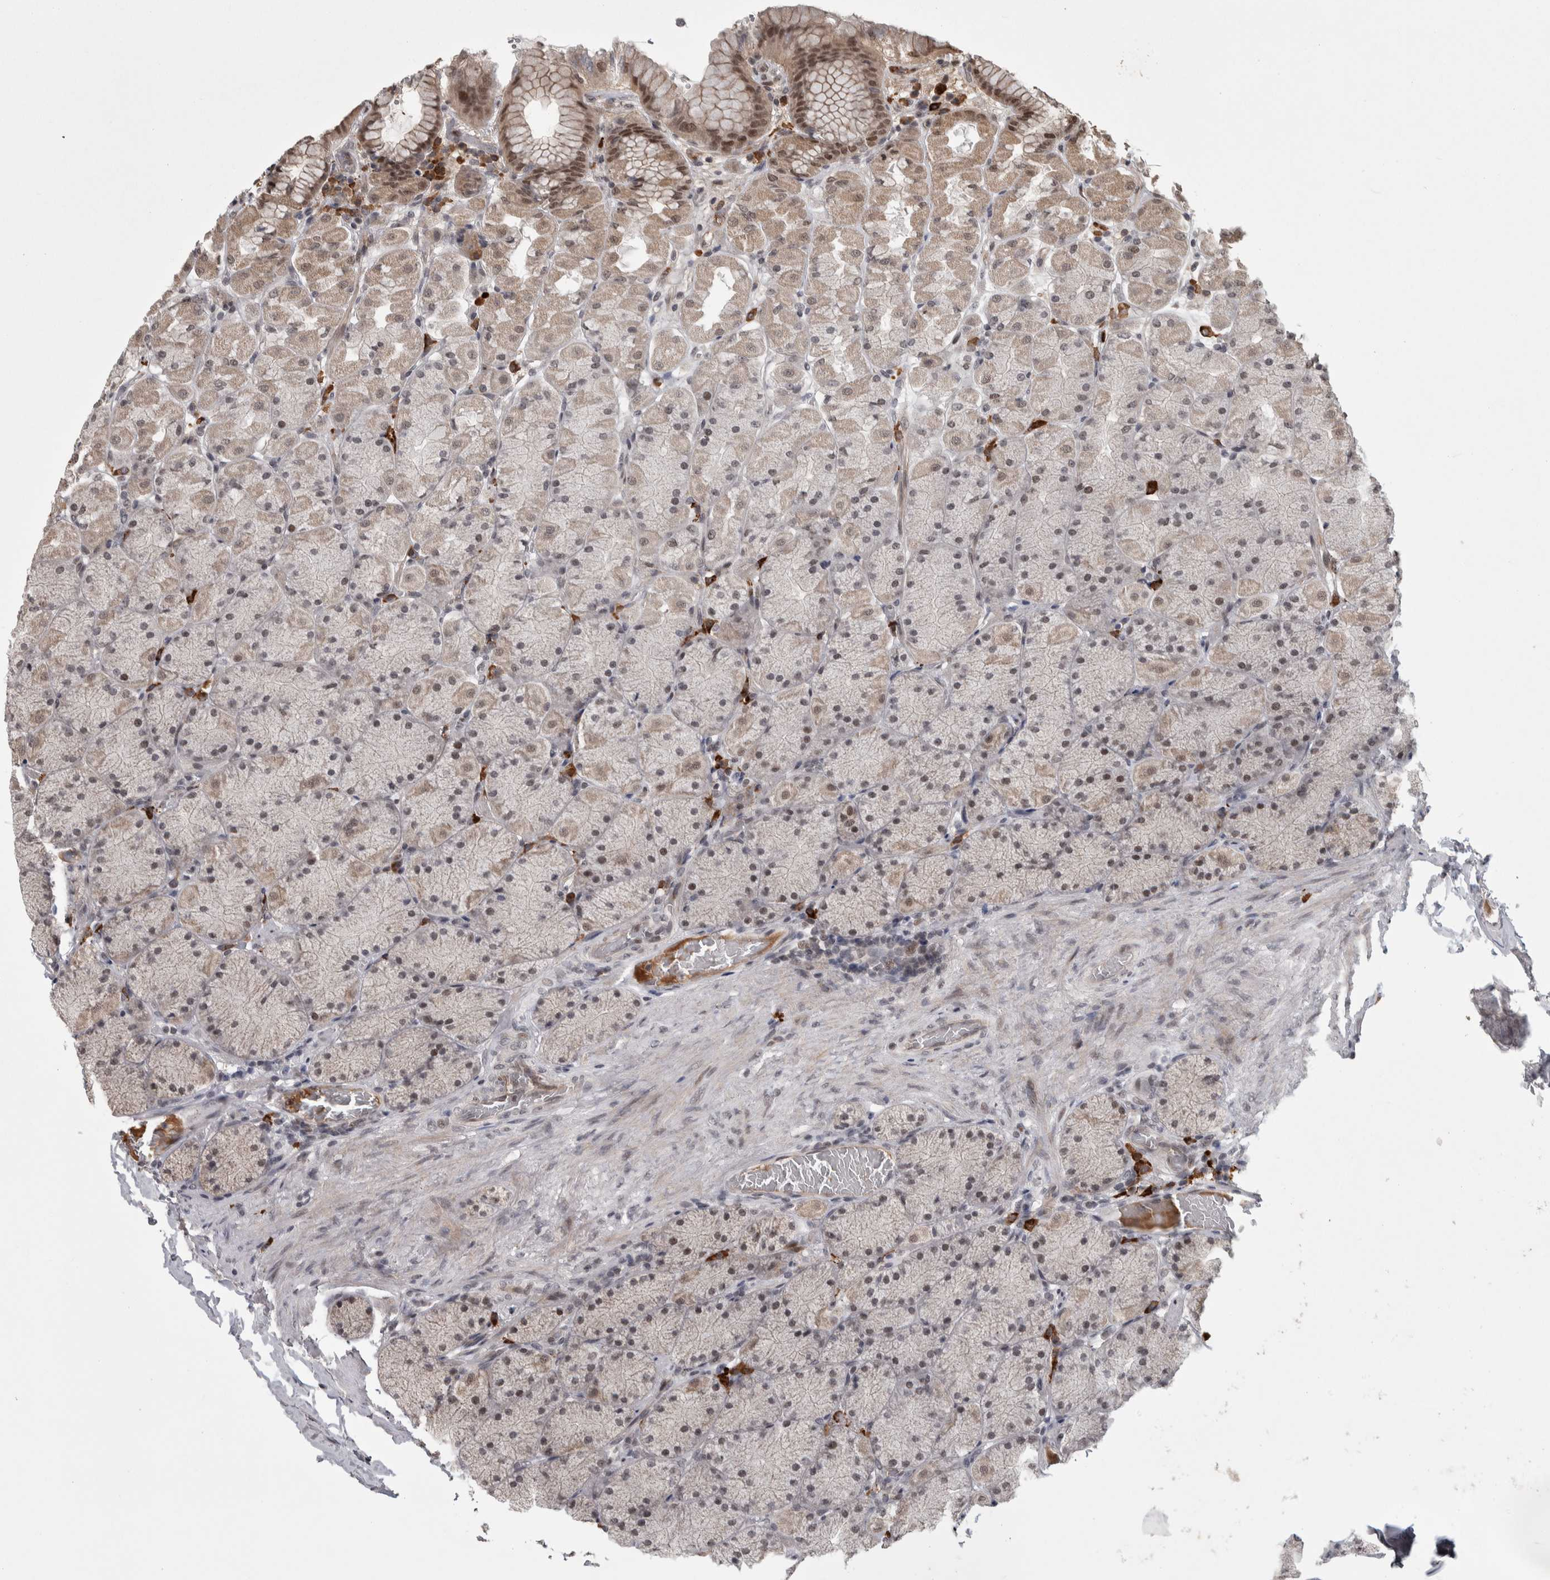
{"staining": {"intensity": "moderate", "quantity": "25%-75%", "location": "cytoplasmic/membranous,nuclear"}, "tissue": "stomach", "cell_type": "Glandular cells", "image_type": "normal", "snomed": [{"axis": "morphology", "description": "Normal tissue, NOS"}, {"axis": "topography", "description": "Stomach, upper"}], "caption": "Glandular cells display medium levels of moderate cytoplasmic/membranous,nuclear positivity in approximately 25%-75% of cells in normal human stomach.", "gene": "ZNF592", "patient": {"sex": "female", "age": 56}}